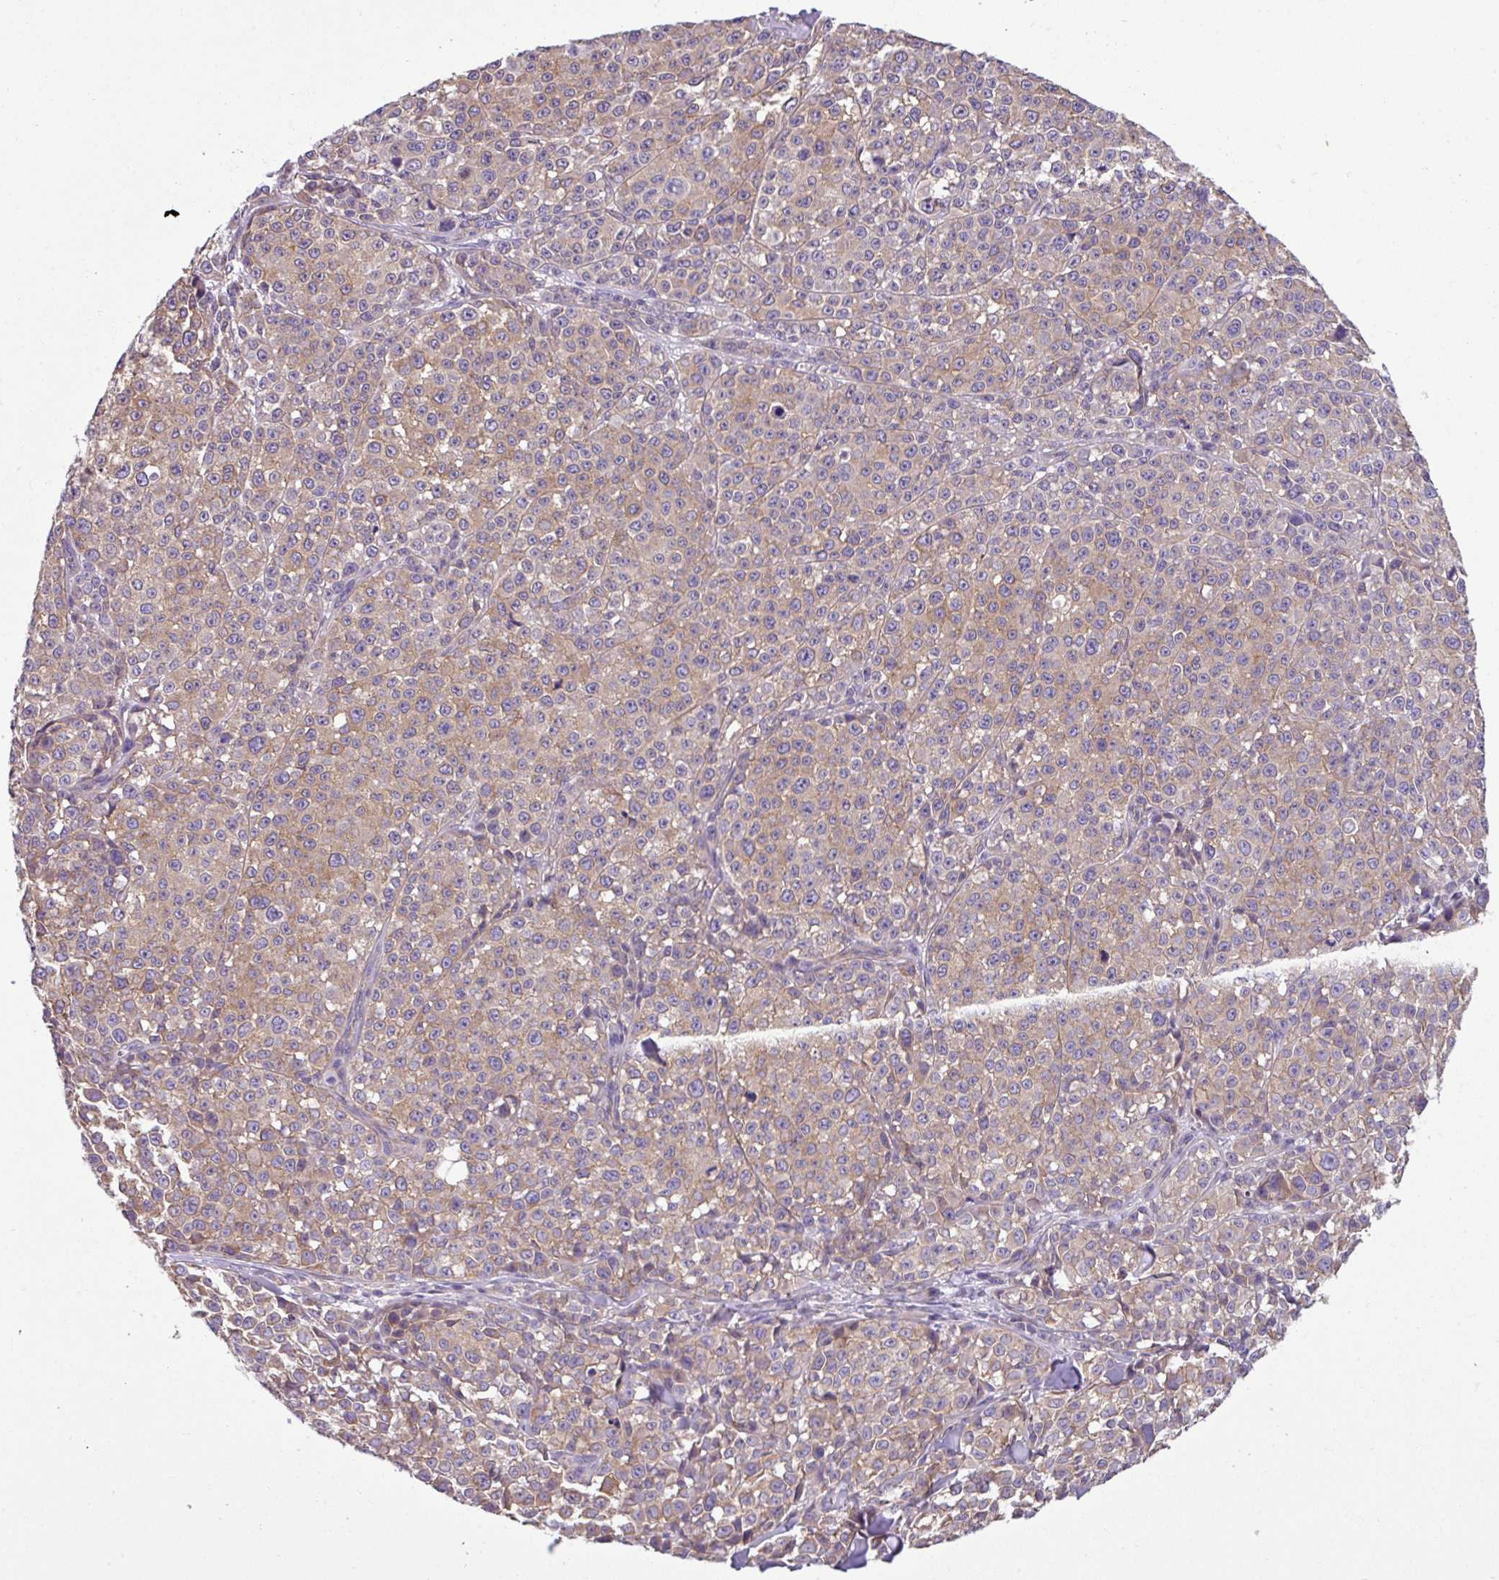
{"staining": {"intensity": "weak", "quantity": "25%-75%", "location": "cytoplasmic/membranous"}, "tissue": "melanoma", "cell_type": "Tumor cells", "image_type": "cancer", "snomed": [{"axis": "morphology", "description": "Malignant melanoma, NOS"}, {"axis": "topography", "description": "Skin"}], "caption": "Immunohistochemistry of human melanoma shows low levels of weak cytoplasmic/membranous positivity in approximately 25%-75% of tumor cells. (DAB (3,3'-diaminobenzidine) IHC, brown staining for protein, blue staining for nuclei).", "gene": "SLC23A2", "patient": {"sex": "female", "age": 35}}